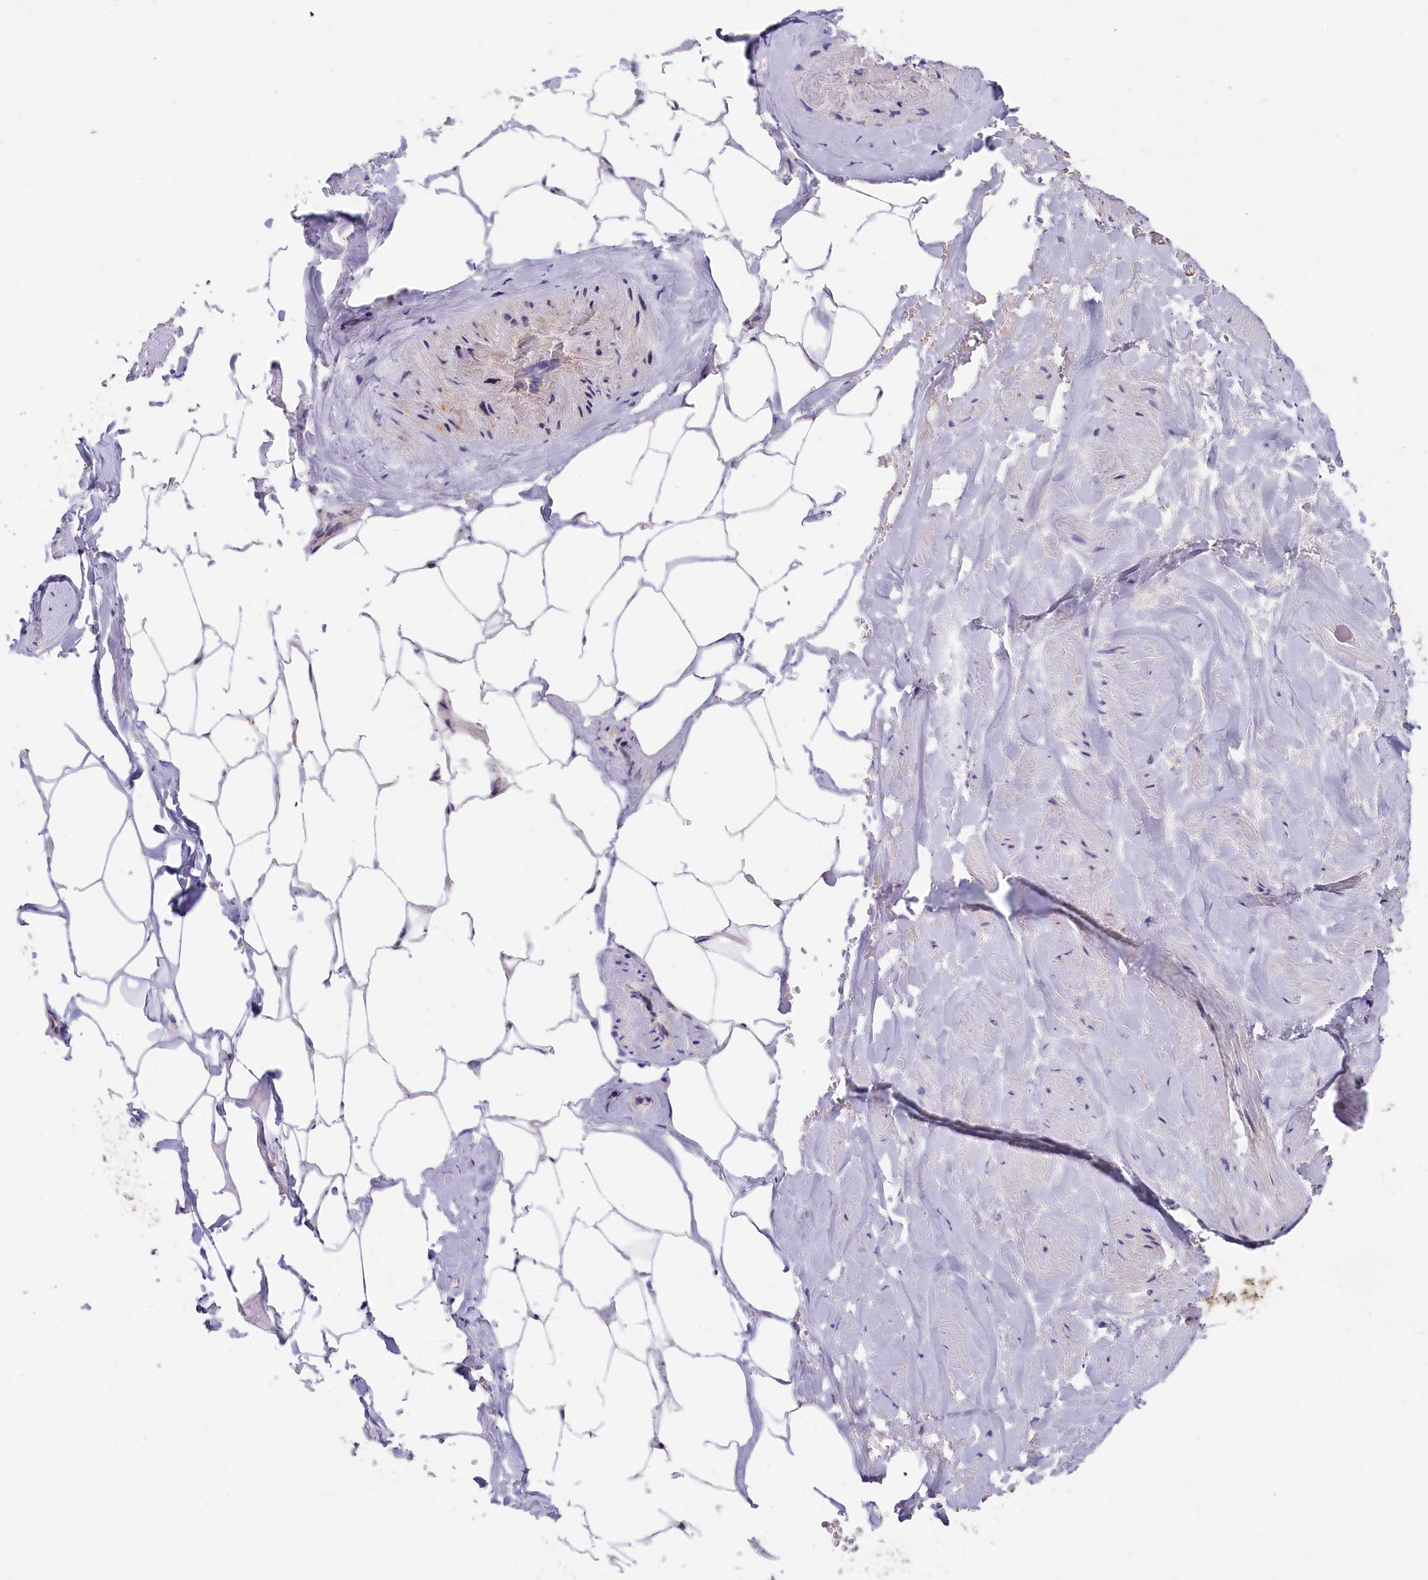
{"staining": {"intensity": "negative", "quantity": "none", "location": "none"}, "tissue": "adipose tissue", "cell_type": "Adipocytes", "image_type": "normal", "snomed": [{"axis": "morphology", "description": "Normal tissue, NOS"}, {"axis": "morphology", "description": "Adenocarcinoma, Low grade"}, {"axis": "topography", "description": "Prostate"}, {"axis": "topography", "description": "Peripheral nerve tissue"}], "caption": "Histopathology image shows no protein expression in adipocytes of unremarkable adipose tissue. Nuclei are stained in blue.", "gene": "CEP44", "patient": {"sex": "male", "age": 63}}